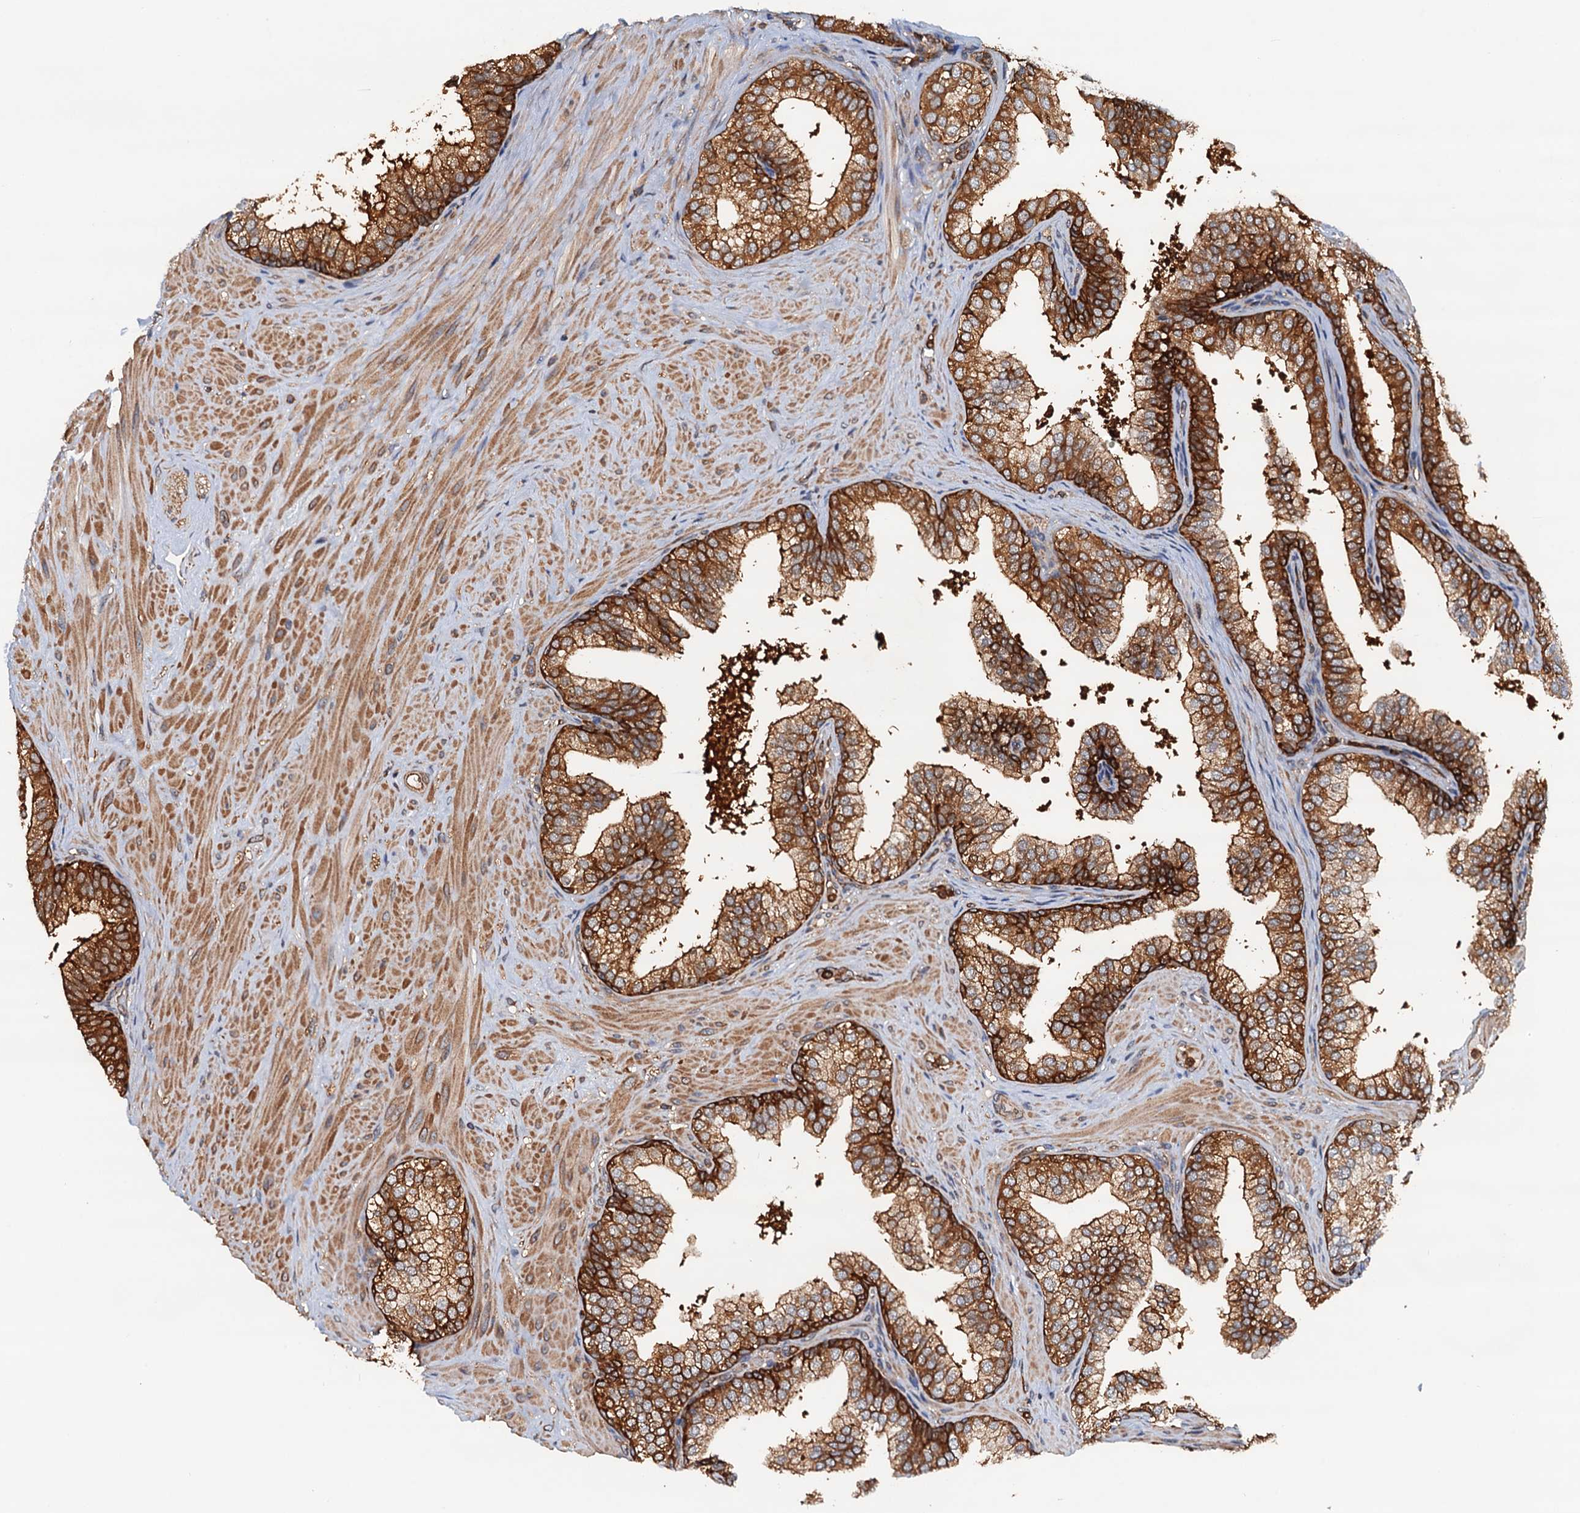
{"staining": {"intensity": "strong", "quantity": "25%-75%", "location": "cytoplasmic/membranous"}, "tissue": "prostate", "cell_type": "Glandular cells", "image_type": "normal", "snomed": [{"axis": "morphology", "description": "Normal tissue, NOS"}, {"axis": "topography", "description": "Prostate"}], "caption": "Protein analysis of benign prostate shows strong cytoplasmic/membranous expression in about 25%-75% of glandular cells.", "gene": "USP6NL", "patient": {"sex": "male", "age": 60}}